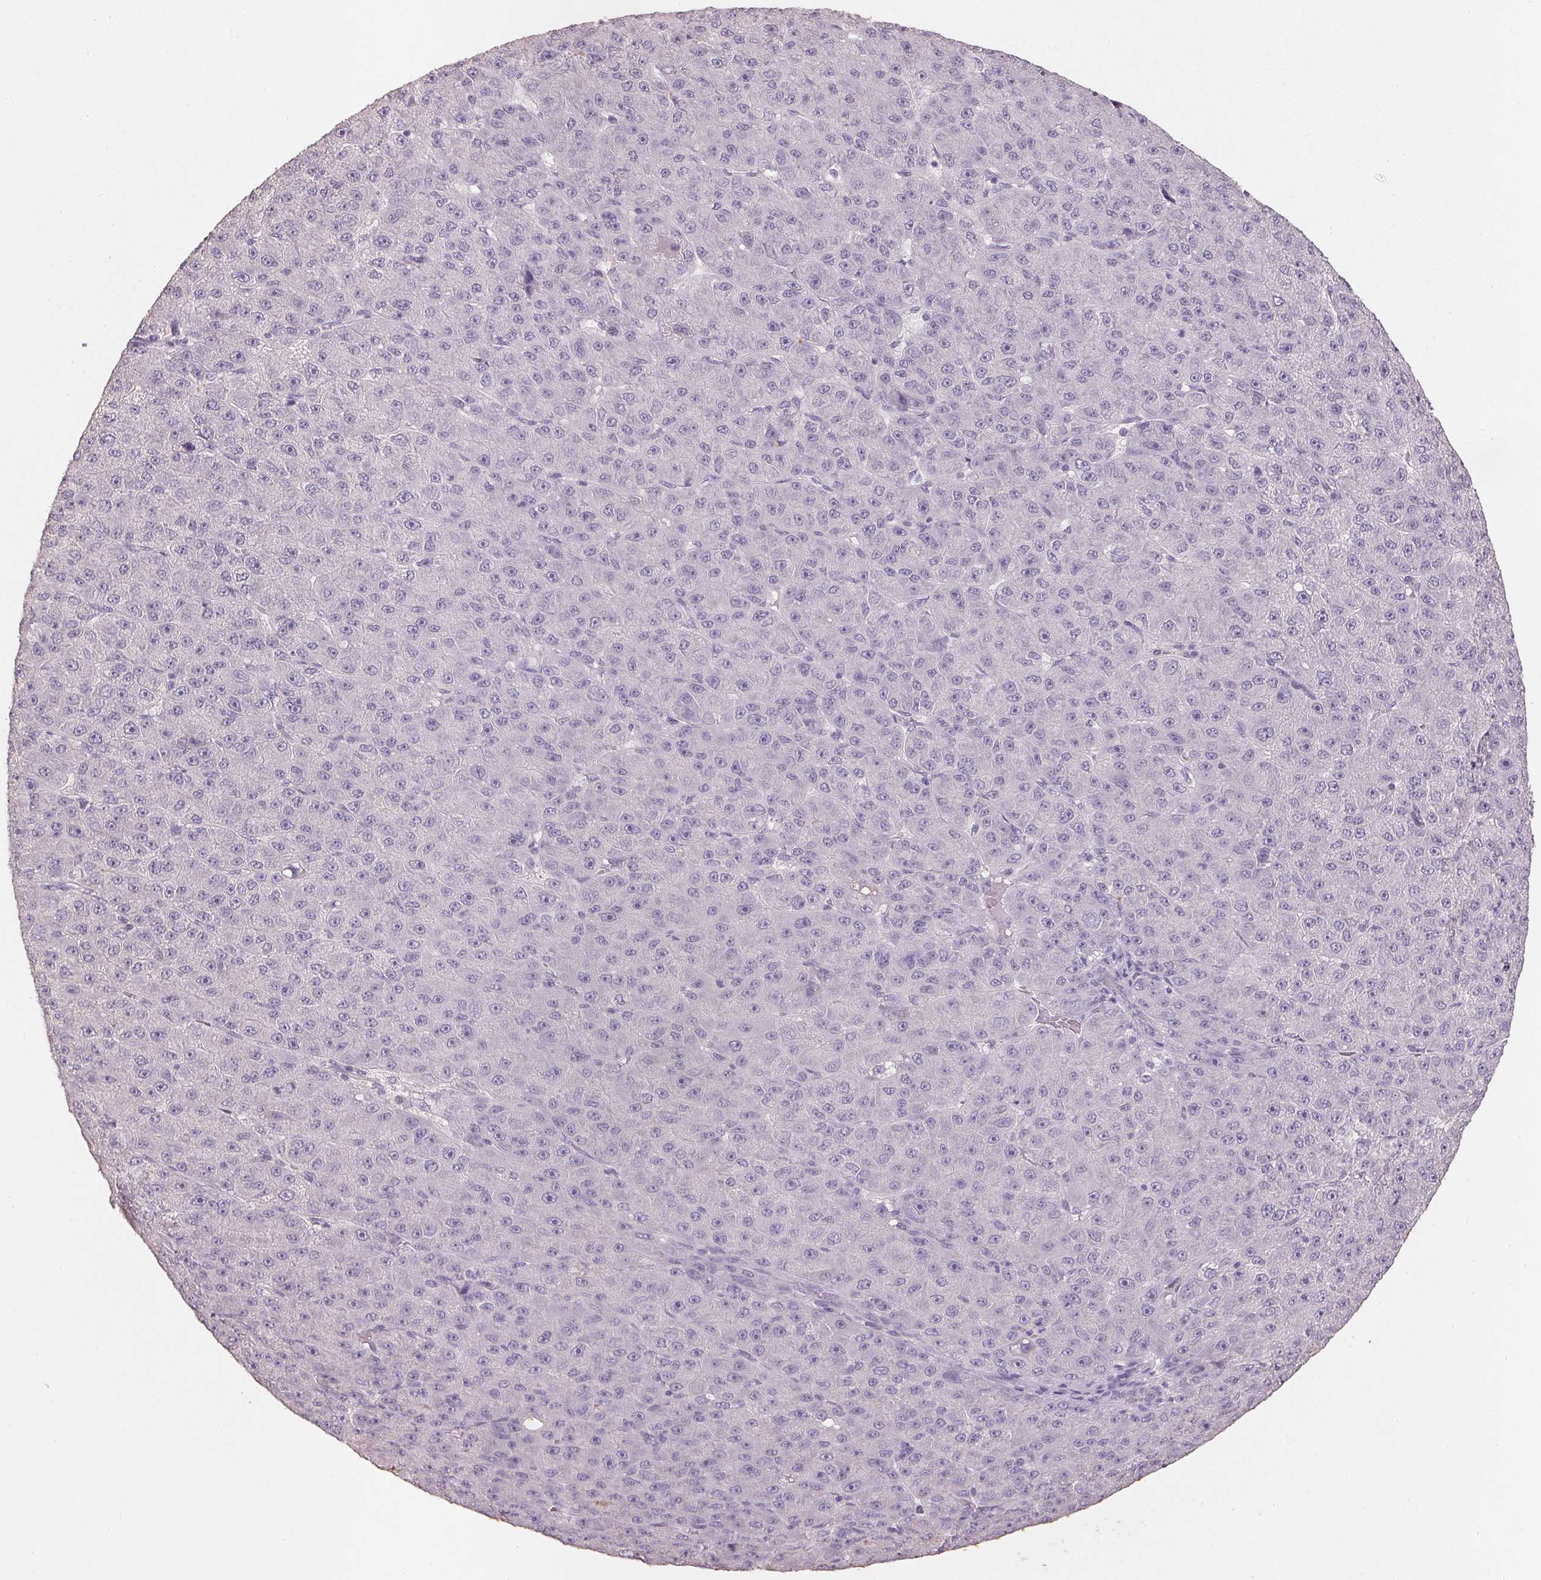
{"staining": {"intensity": "negative", "quantity": "none", "location": "none"}, "tissue": "liver cancer", "cell_type": "Tumor cells", "image_type": "cancer", "snomed": [{"axis": "morphology", "description": "Carcinoma, Hepatocellular, NOS"}, {"axis": "topography", "description": "Liver"}], "caption": "This is an immunohistochemistry (IHC) histopathology image of human liver cancer. There is no positivity in tumor cells.", "gene": "CXCL5", "patient": {"sex": "male", "age": 67}}